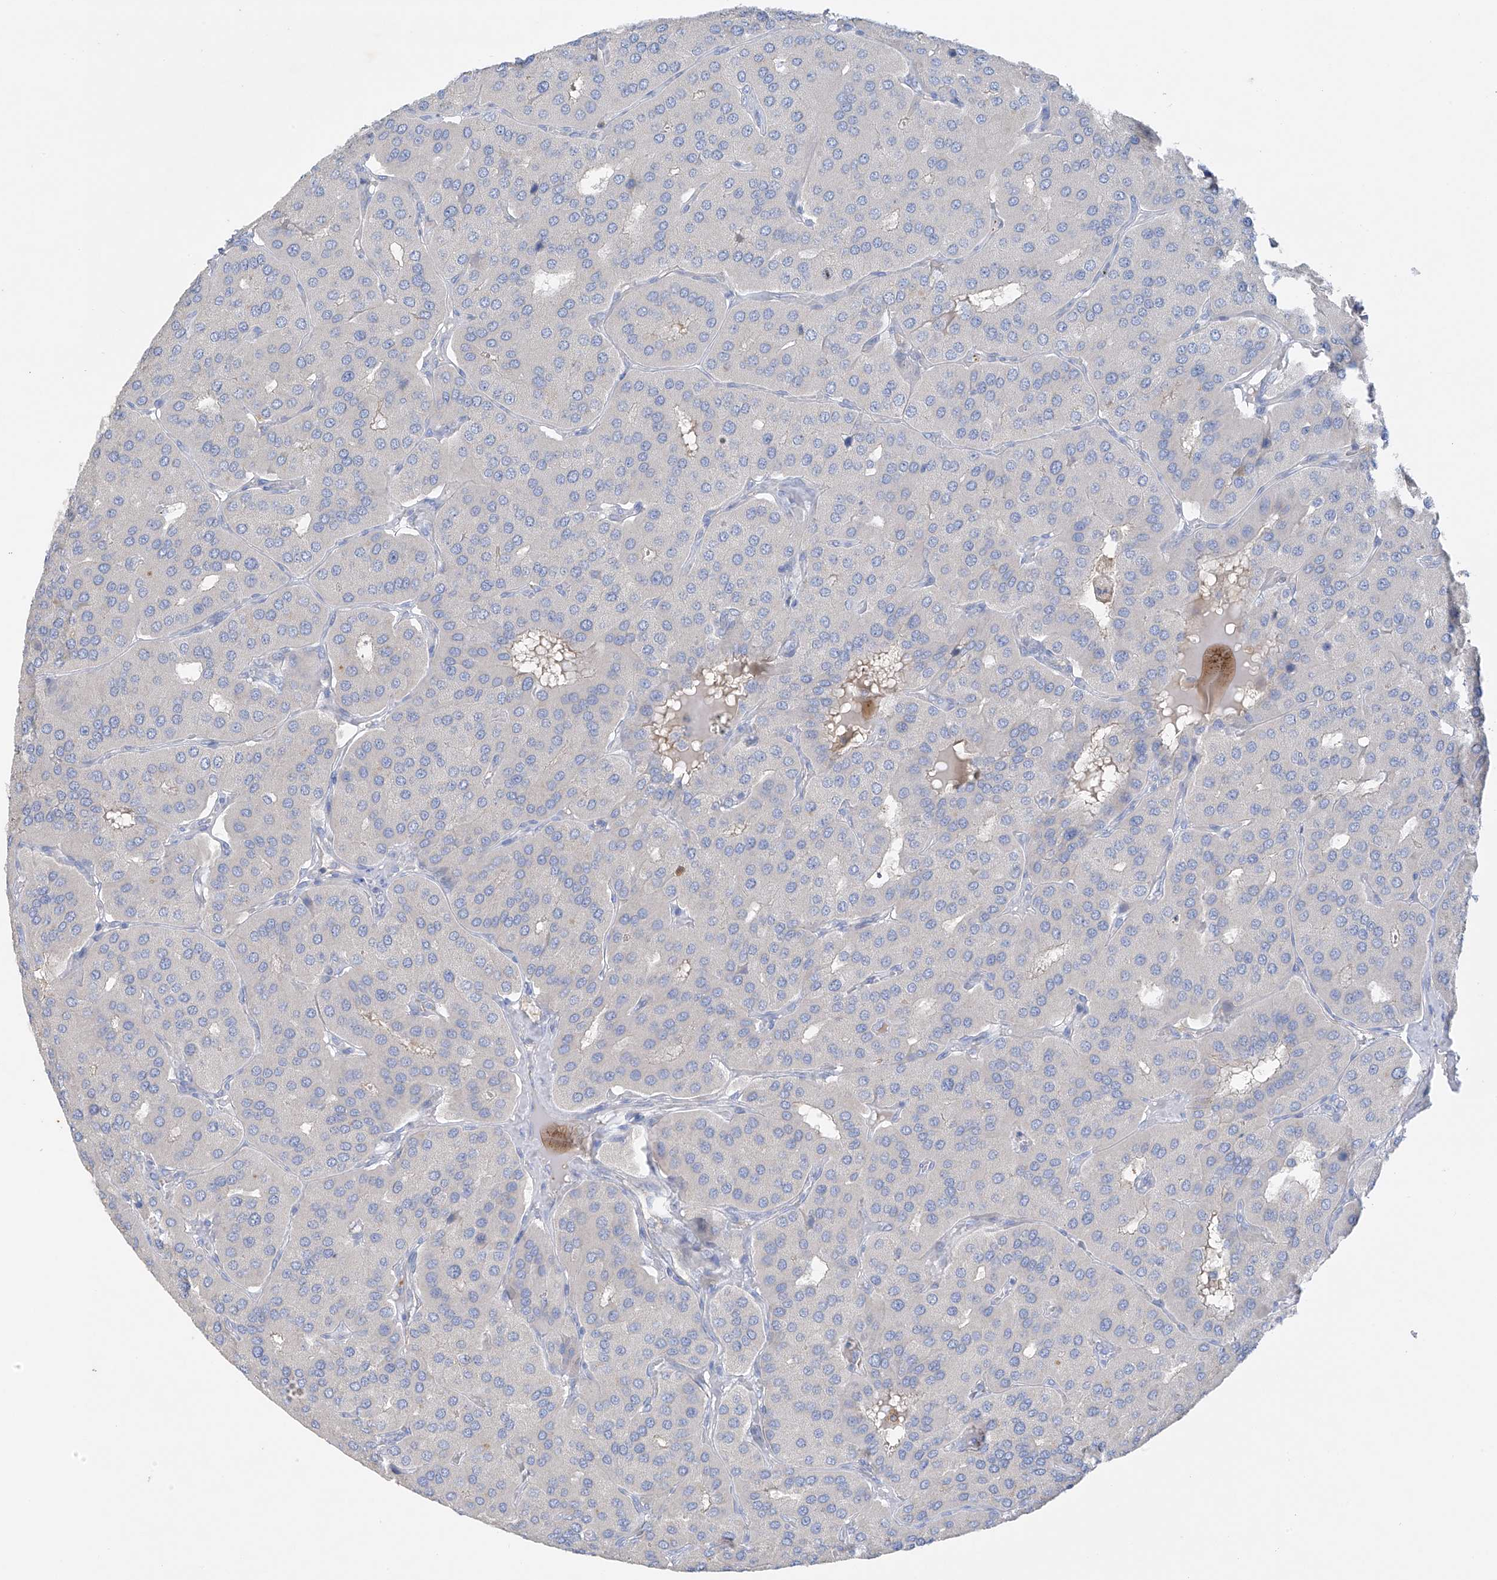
{"staining": {"intensity": "negative", "quantity": "none", "location": "none"}, "tissue": "parathyroid gland", "cell_type": "Glandular cells", "image_type": "normal", "snomed": [{"axis": "morphology", "description": "Normal tissue, NOS"}, {"axis": "morphology", "description": "Adenoma, NOS"}, {"axis": "topography", "description": "Parathyroid gland"}], "caption": "Image shows no significant protein positivity in glandular cells of normal parathyroid gland.", "gene": "PRSS12", "patient": {"sex": "female", "age": 86}}